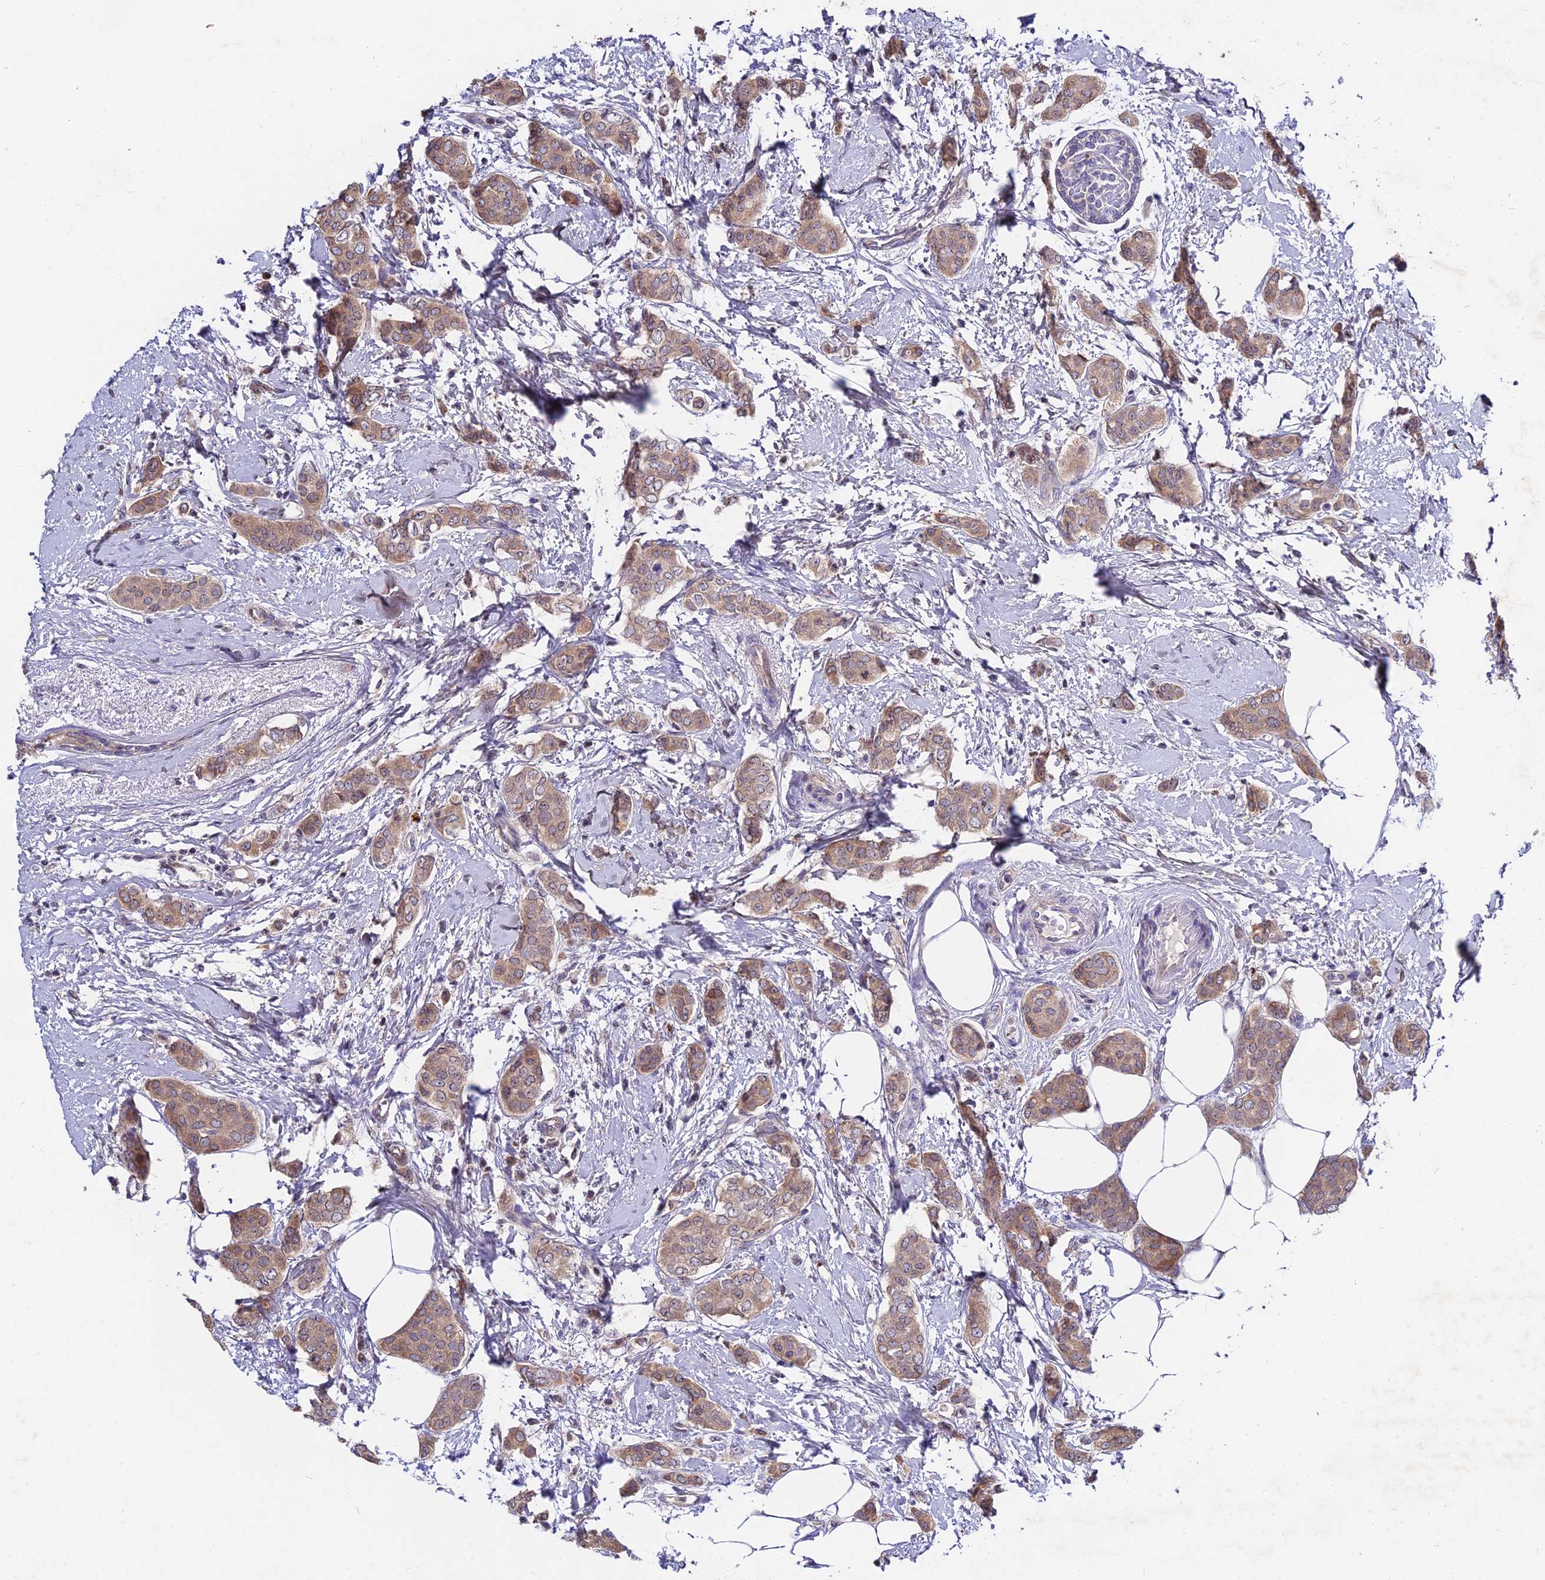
{"staining": {"intensity": "moderate", "quantity": ">75%", "location": "cytoplasmic/membranous"}, "tissue": "breast cancer", "cell_type": "Tumor cells", "image_type": "cancer", "snomed": [{"axis": "morphology", "description": "Duct carcinoma"}, {"axis": "topography", "description": "Breast"}], "caption": "This micrograph demonstrates immunohistochemistry staining of human infiltrating ductal carcinoma (breast), with medium moderate cytoplasmic/membranous expression in about >75% of tumor cells.", "gene": "INPP4A", "patient": {"sex": "female", "age": 72}}